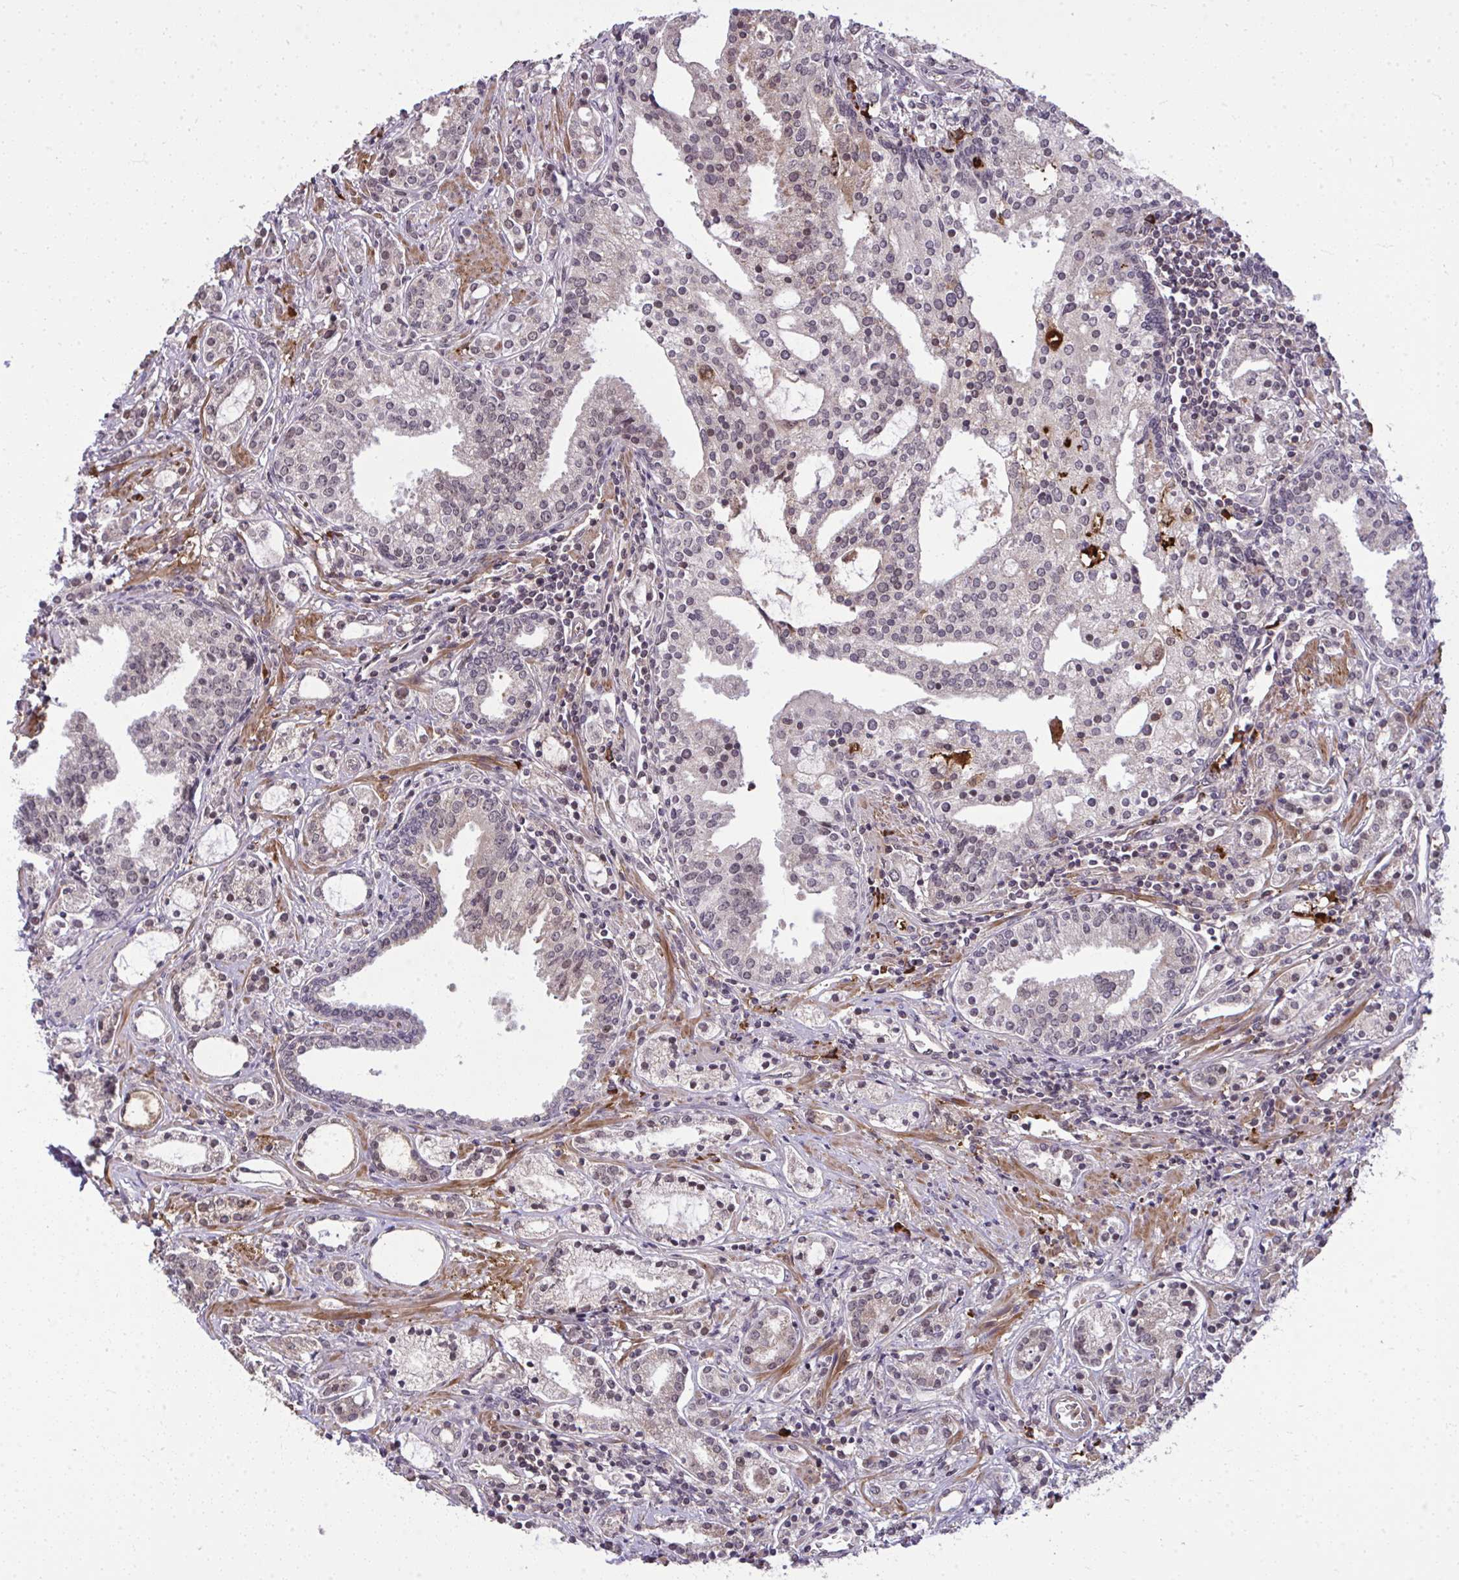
{"staining": {"intensity": "weak", "quantity": ">75%", "location": "cytoplasmic/membranous,nuclear"}, "tissue": "prostate cancer", "cell_type": "Tumor cells", "image_type": "cancer", "snomed": [{"axis": "morphology", "description": "Adenocarcinoma, Medium grade"}, {"axis": "topography", "description": "Prostate"}], "caption": "There is low levels of weak cytoplasmic/membranous and nuclear expression in tumor cells of adenocarcinoma (medium-grade) (prostate), as demonstrated by immunohistochemical staining (brown color).", "gene": "ZSCAN9", "patient": {"sex": "male", "age": 57}}